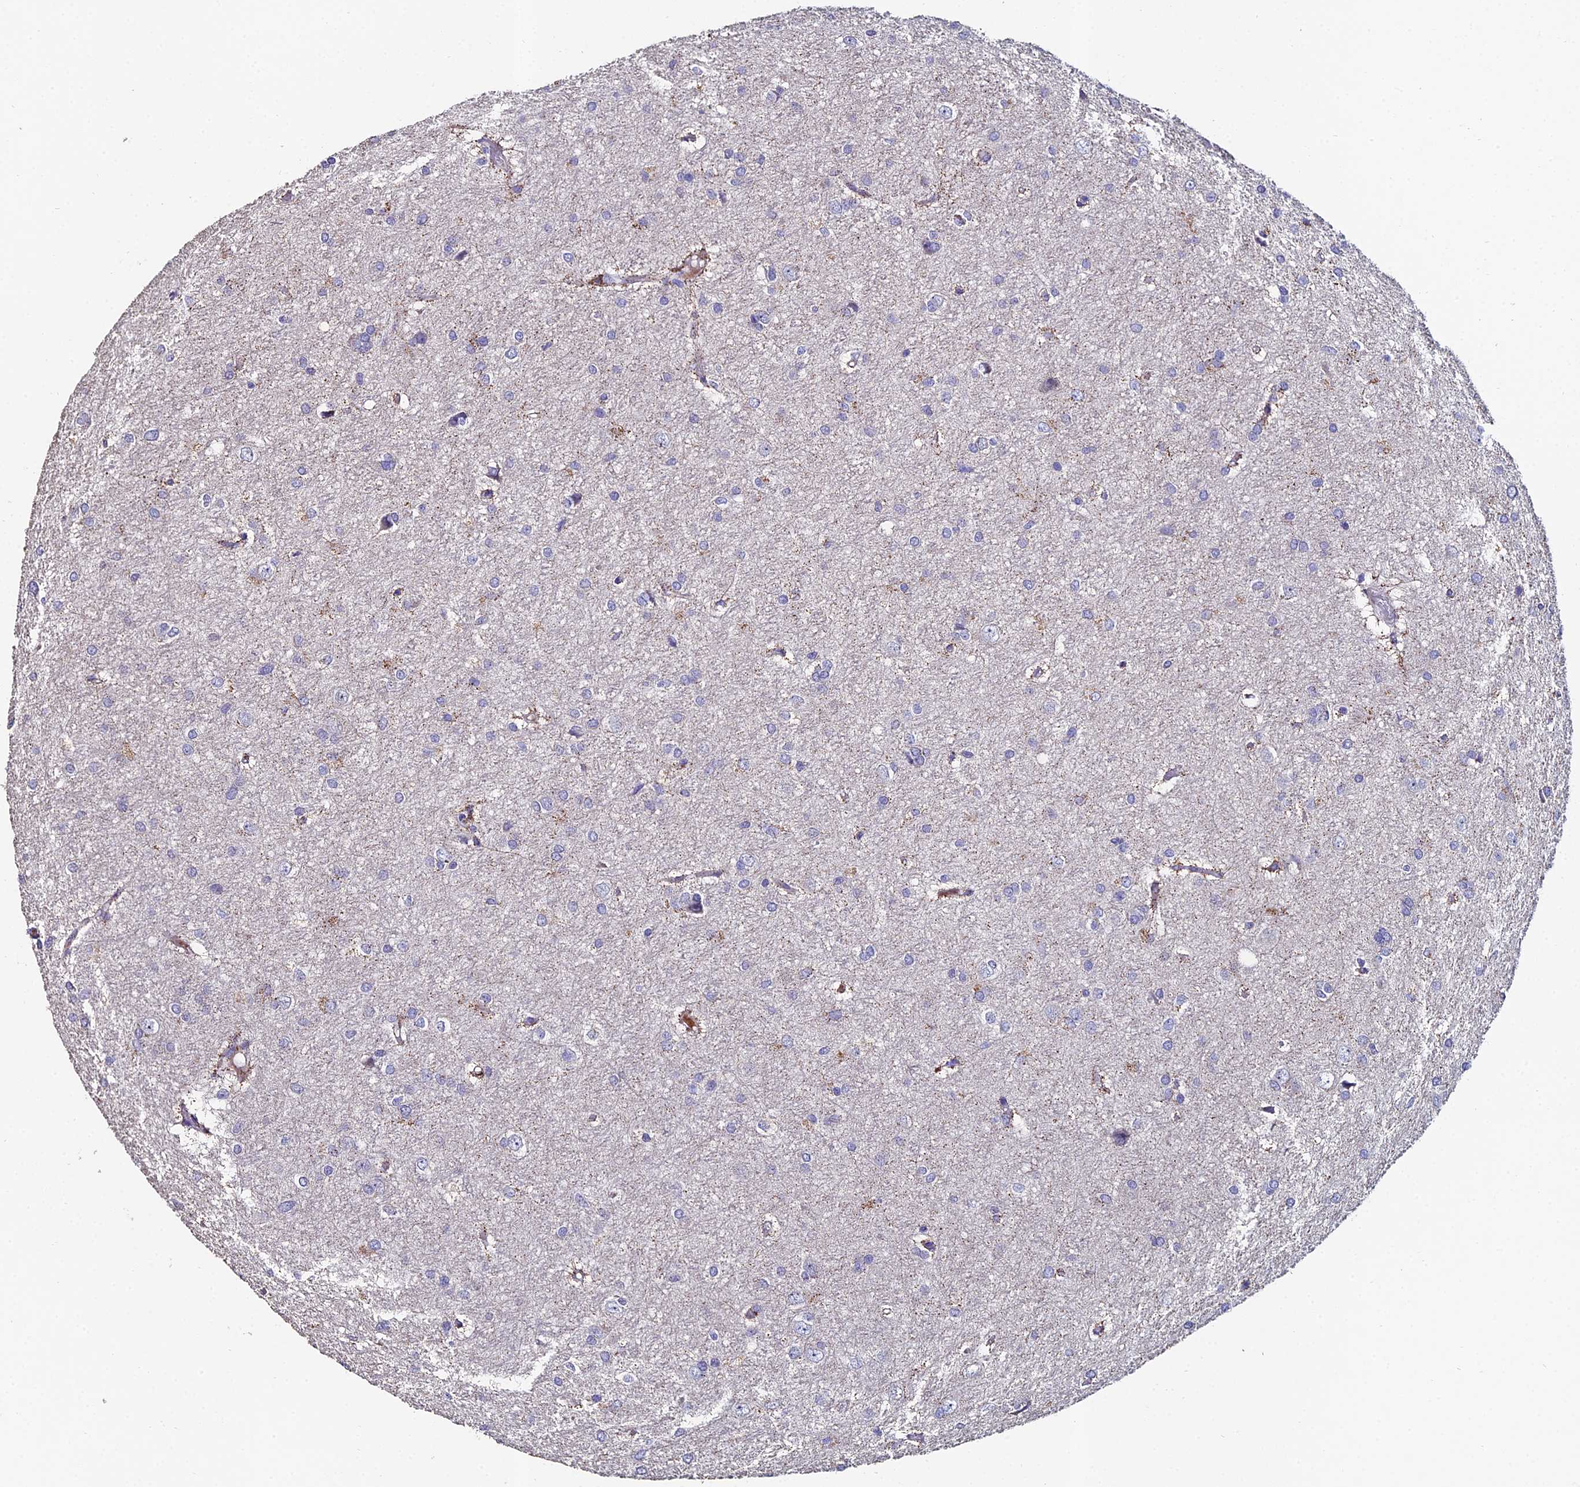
{"staining": {"intensity": "negative", "quantity": "none", "location": "none"}, "tissue": "glioma", "cell_type": "Tumor cells", "image_type": "cancer", "snomed": [{"axis": "morphology", "description": "Glioma, malignant, High grade"}, {"axis": "topography", "description": "Brain"}], "caption": "Image shows no protein staining in tumor cells of glioma tissue.", "gene": "ESRRG", "patient": {"sex": "female", "age": 50}}